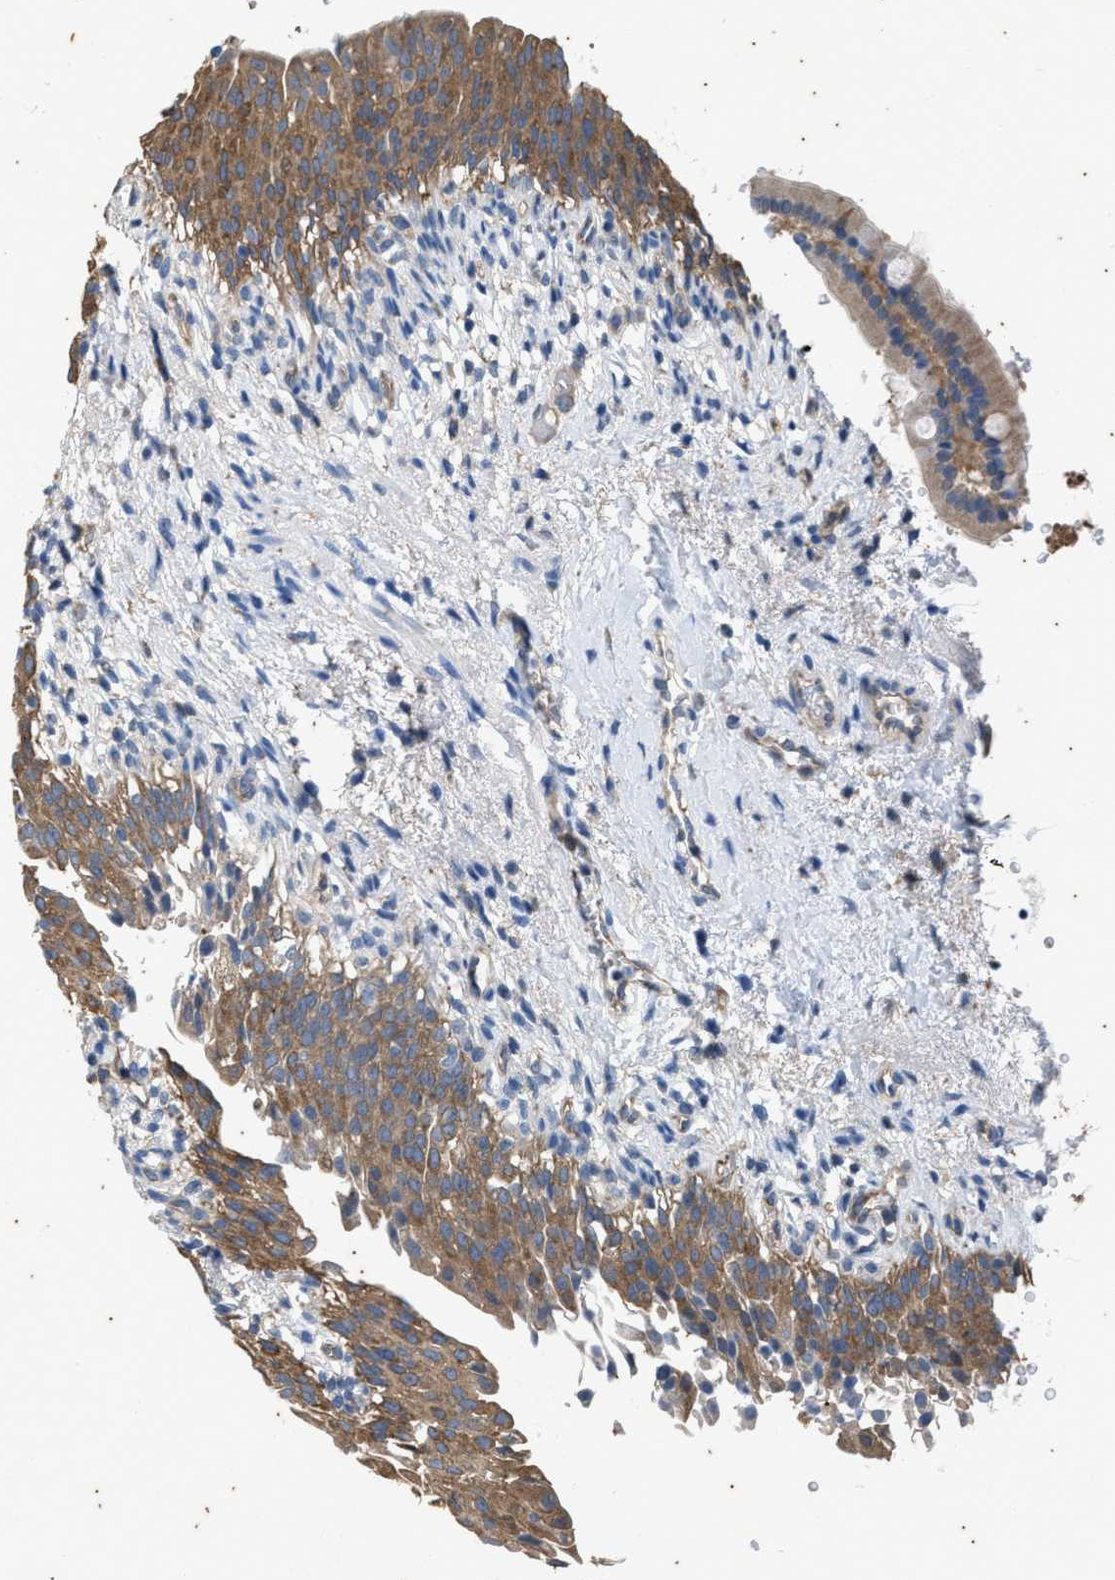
{"staining": {"intensity": "moderate", "quantity": ">75%", "location": "cytoplasmic/membranous"}, "tissue": "urinary bladder", "cell_type": "Urothelial cells", "image_type": "normal", "snomed": [{"axis": "morphology", "description": "Normal tissue, NOS"}, {"axis": "topography", "description": "Urinary bladder"}], "caption": "Brown immunohistochemical staining in unremarkable urinary bladder demonstrates moderate cytoplasmic/membranous staining in about >75% of urothelial cells.", "gene": "COX19", "patient": {"sex": "female", "age": 60}}